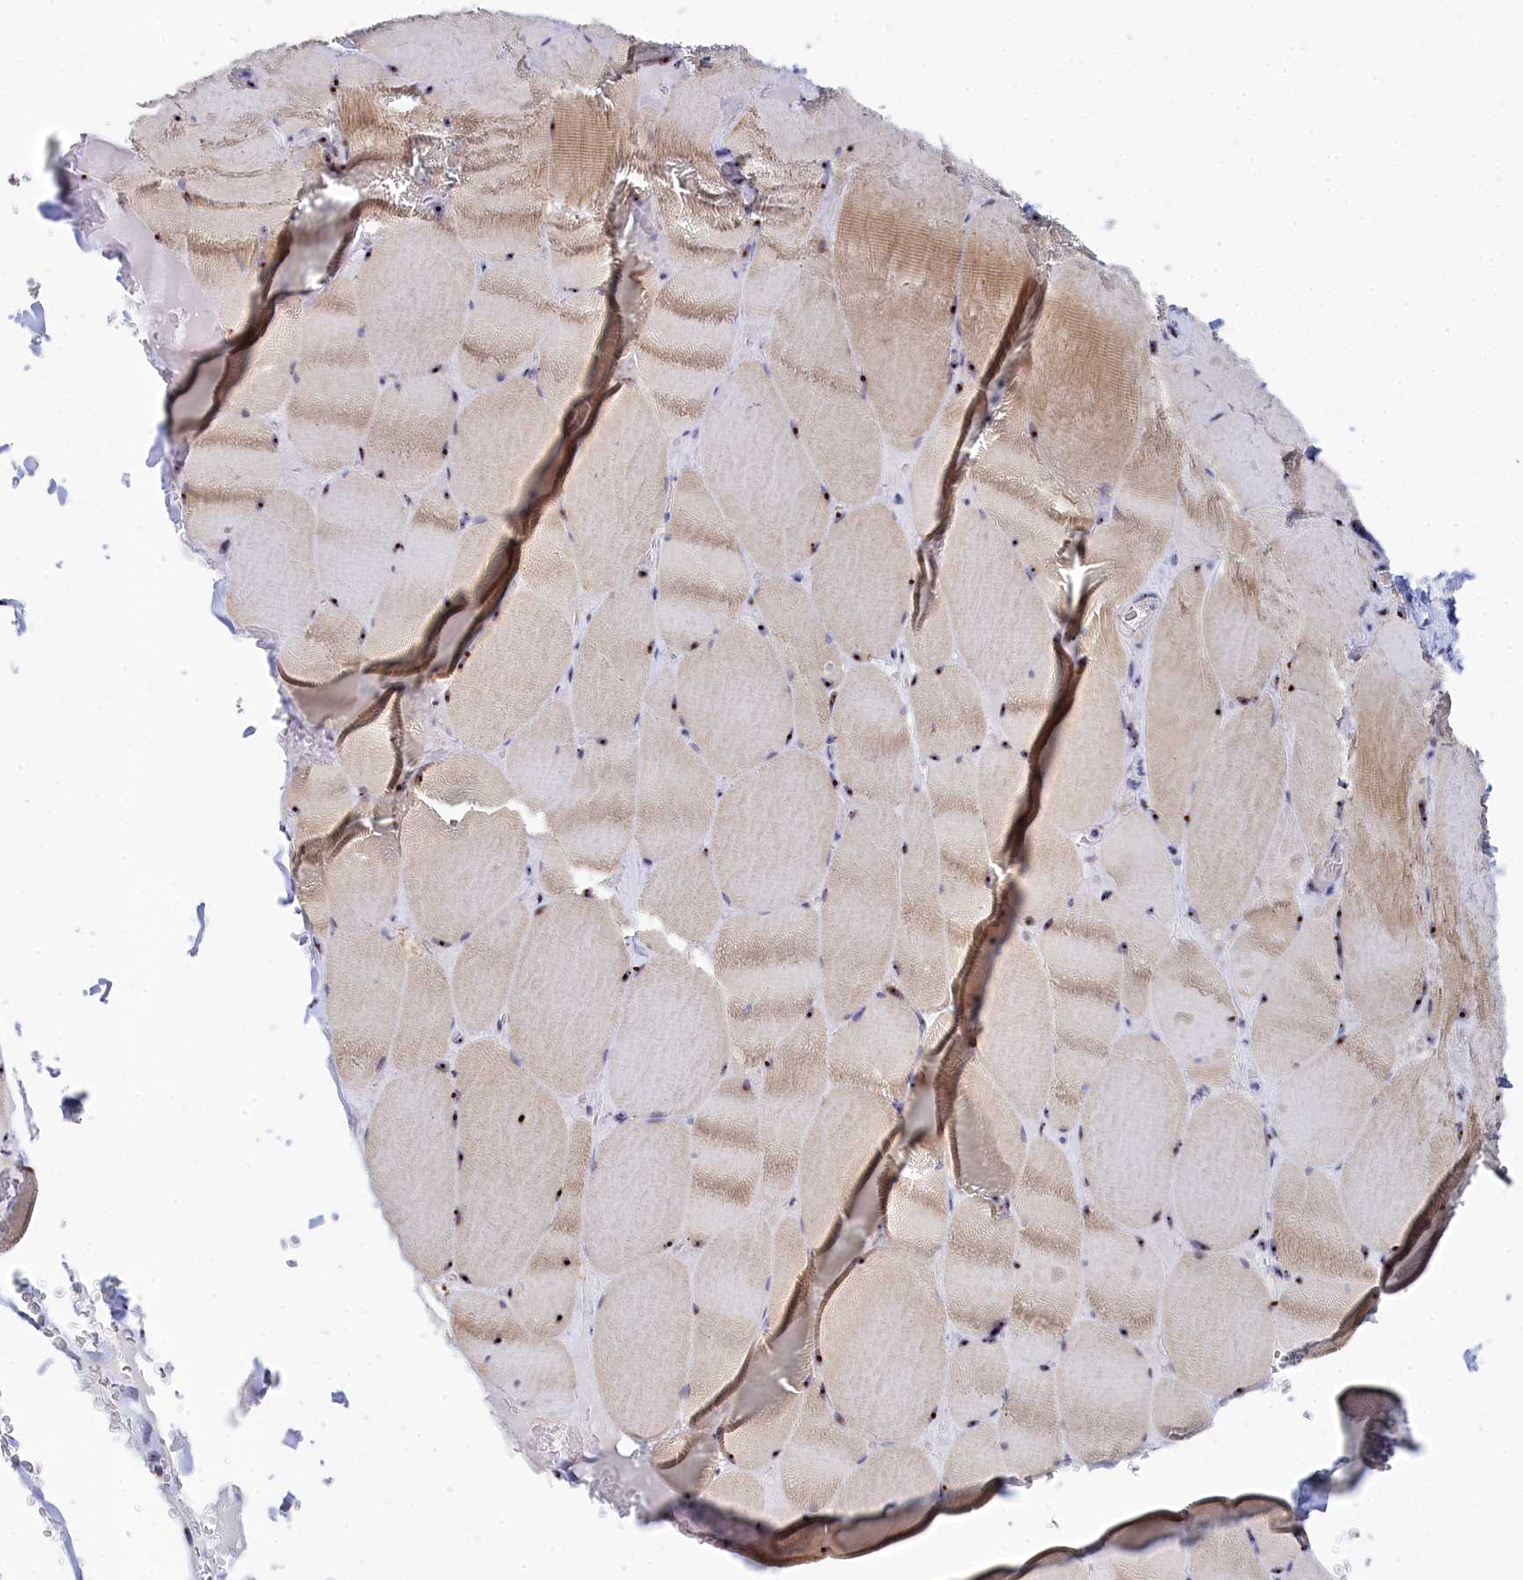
{"staining": {"intensity": "moderate", "quantity": "25%-75%", "location": "cytoplasmic/membranous,nuclear"}, "tissue": "skeletal muscle", "cell_type": "Myocytes", "image_type": "normal", "snomed": [{"axis": "morphology", "description": "Normal tissue, NOS"}, {"axis": "topography", "description": "Skeletal muscle"}, {"axis": "topography", "description": "Head-Neck"}], "caption": "This micrograph displays normal skeletal muscle stained with immunohistochemistry (IHC) to label a protein in brown. The cytoplasmic/membranous,nuclear of myocytes show moderate positivity for the protein. Nuclei are counter-stained blue.", "gene": "RSL1D1", "patient": {"sex": "male", "age": 66}}